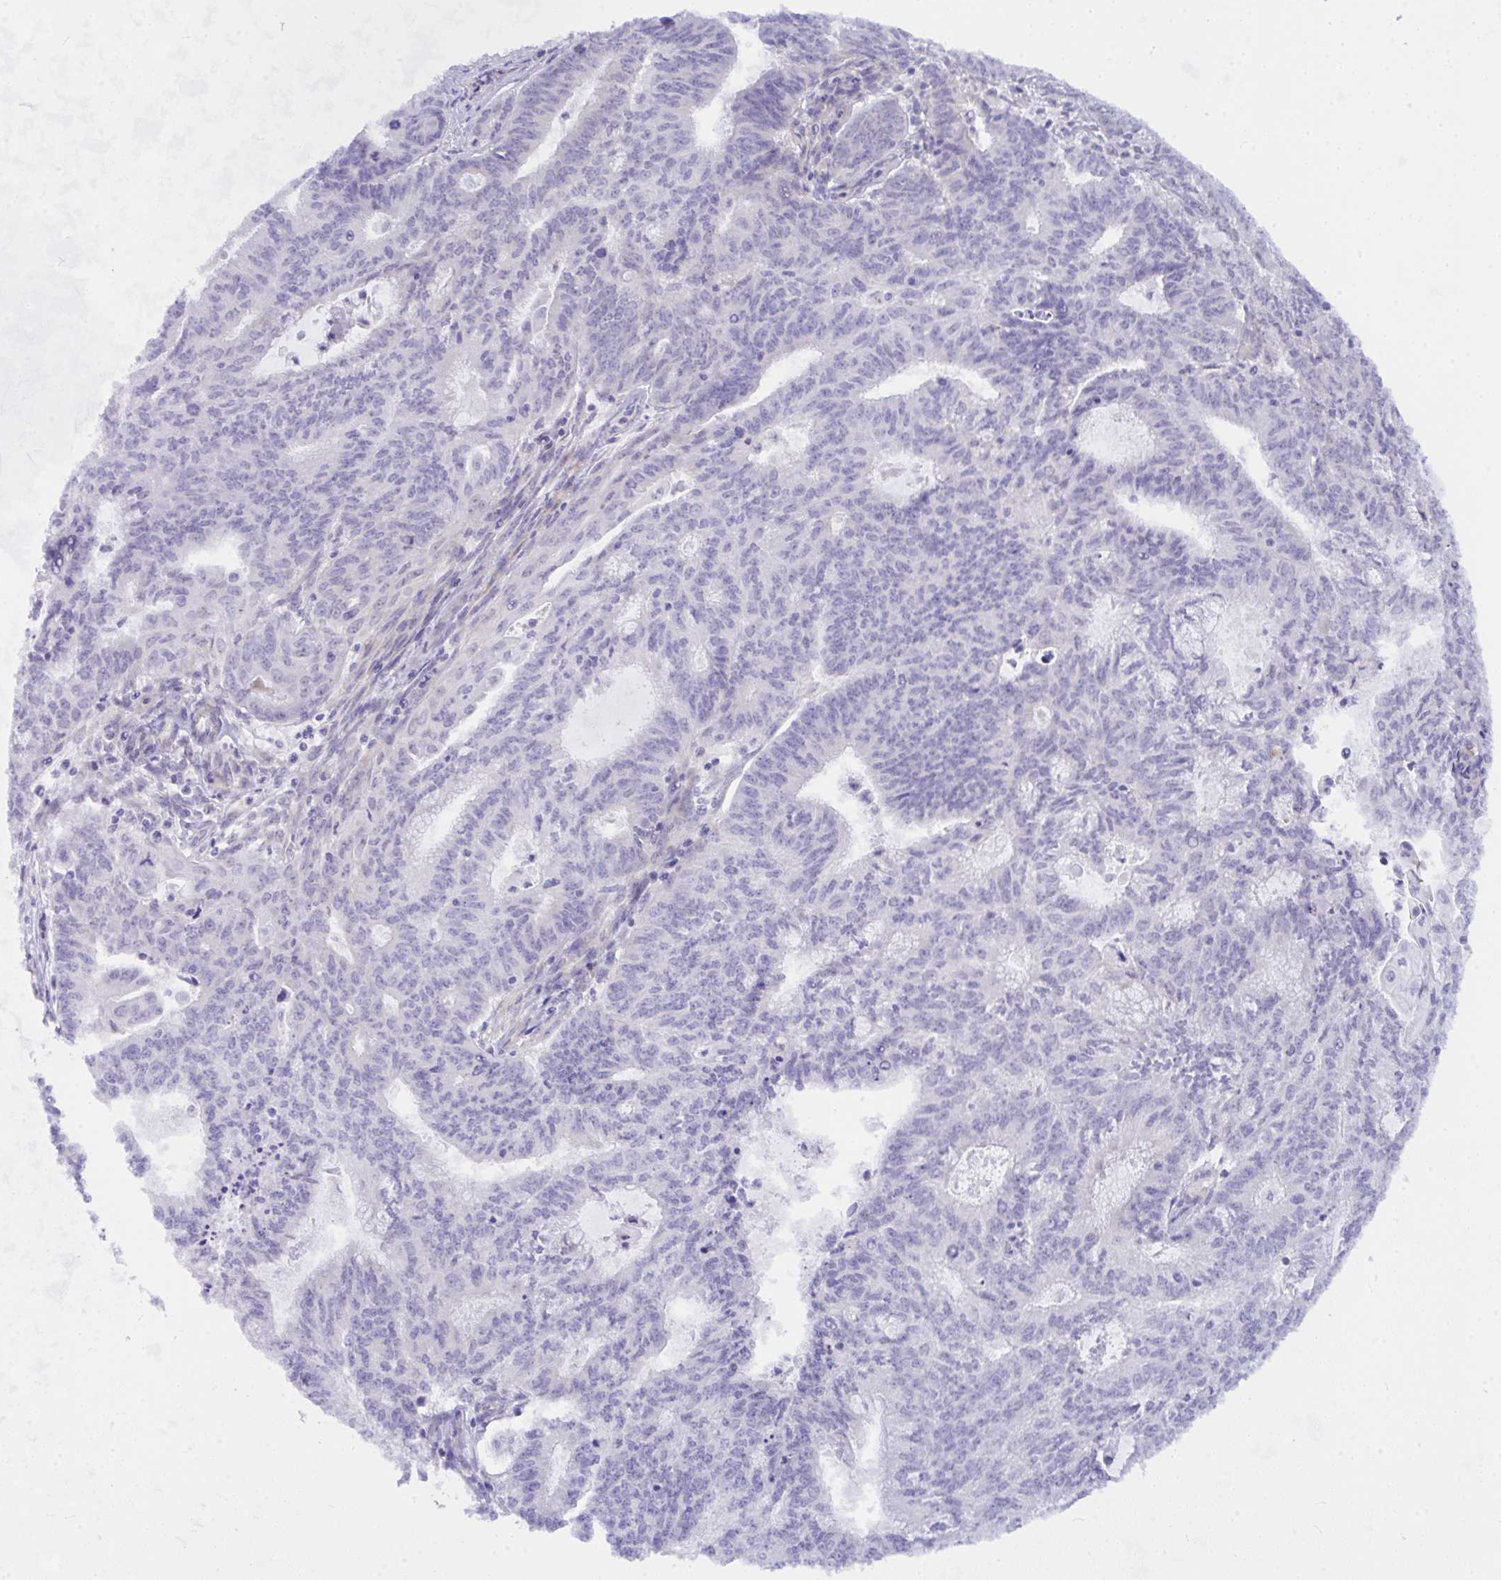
{"staining": {"intensity": "negative", "quantity": "none", "location": "none"}, "tissue": "ovarian cancer", "cell_type": "Tumor cells", "image_type": "cancer", "snomed": [{"axis": "morphology", "description": "Carcinoma, endometroid"}, {"axis": "topography", "description": "Ovary"}], "caption": "The immunohistochemistry (IHC) histopathology image has no significant staining in tumor cells of ovarian endometroid carcinoma tissue.", "gene": "NFXL1", "patient": {"sex": "female", "age": 70}}